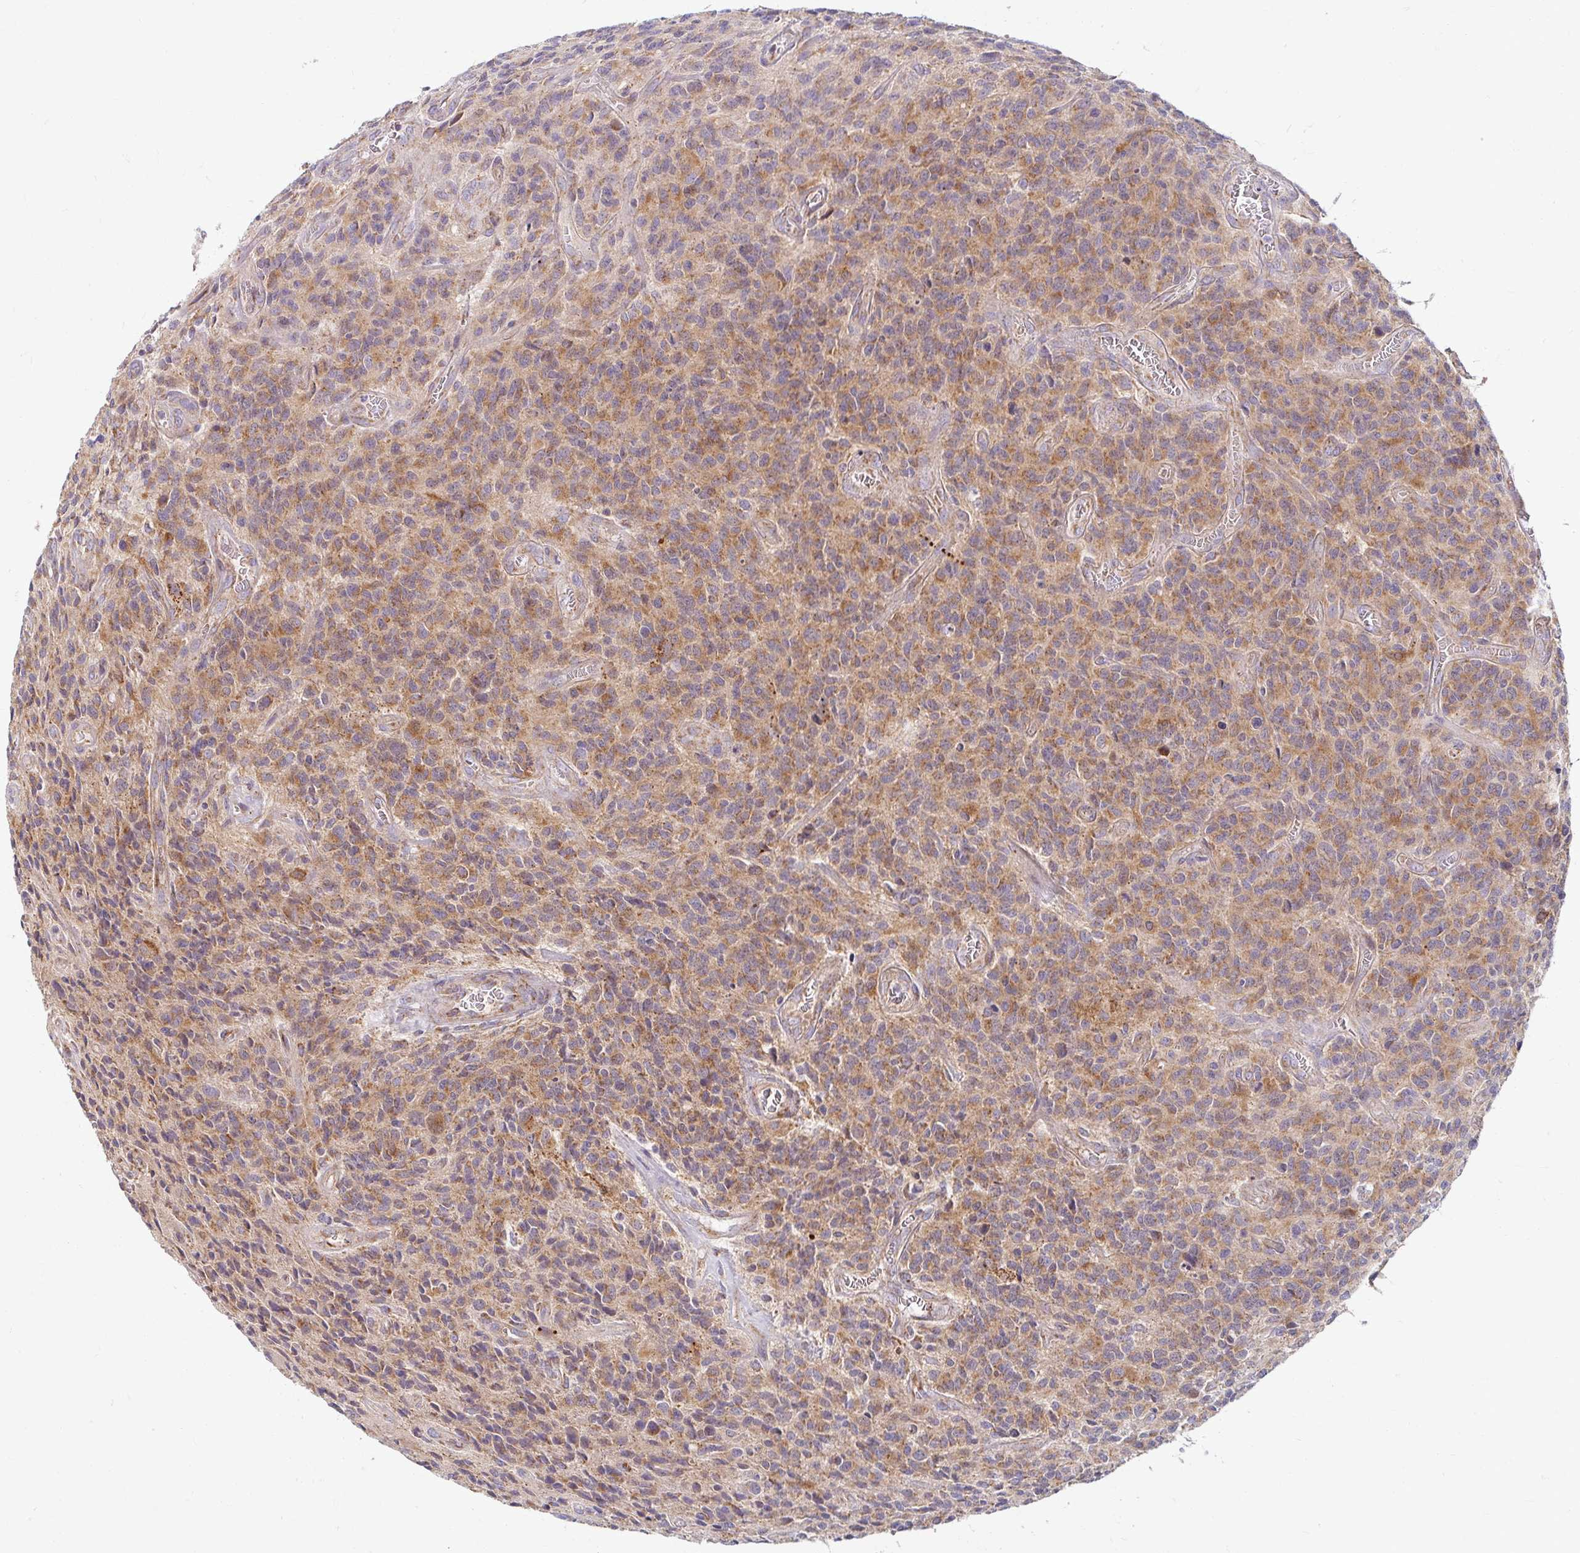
{"staining": {"intensity": "moderate", "quantity": ">75%", "location": "cytoplasmic/membranous"}, "tissue": "glioma", "cell_type": "Tumor cells", "image_type": "cancer", "snomed": [{"axis": "morphology", "description": "Glioma, malignant, High grade"}, {"axis": "topography", "description": "Brain"}], "caption": "High-grade glioma (malignant) stained with a brown dye reveals moderate cytoplasmic/membranous positive positivity in approximately >75% of tumor cells.", "gene": "SKP2", "patient": {"sex": "male", "age": 76}}